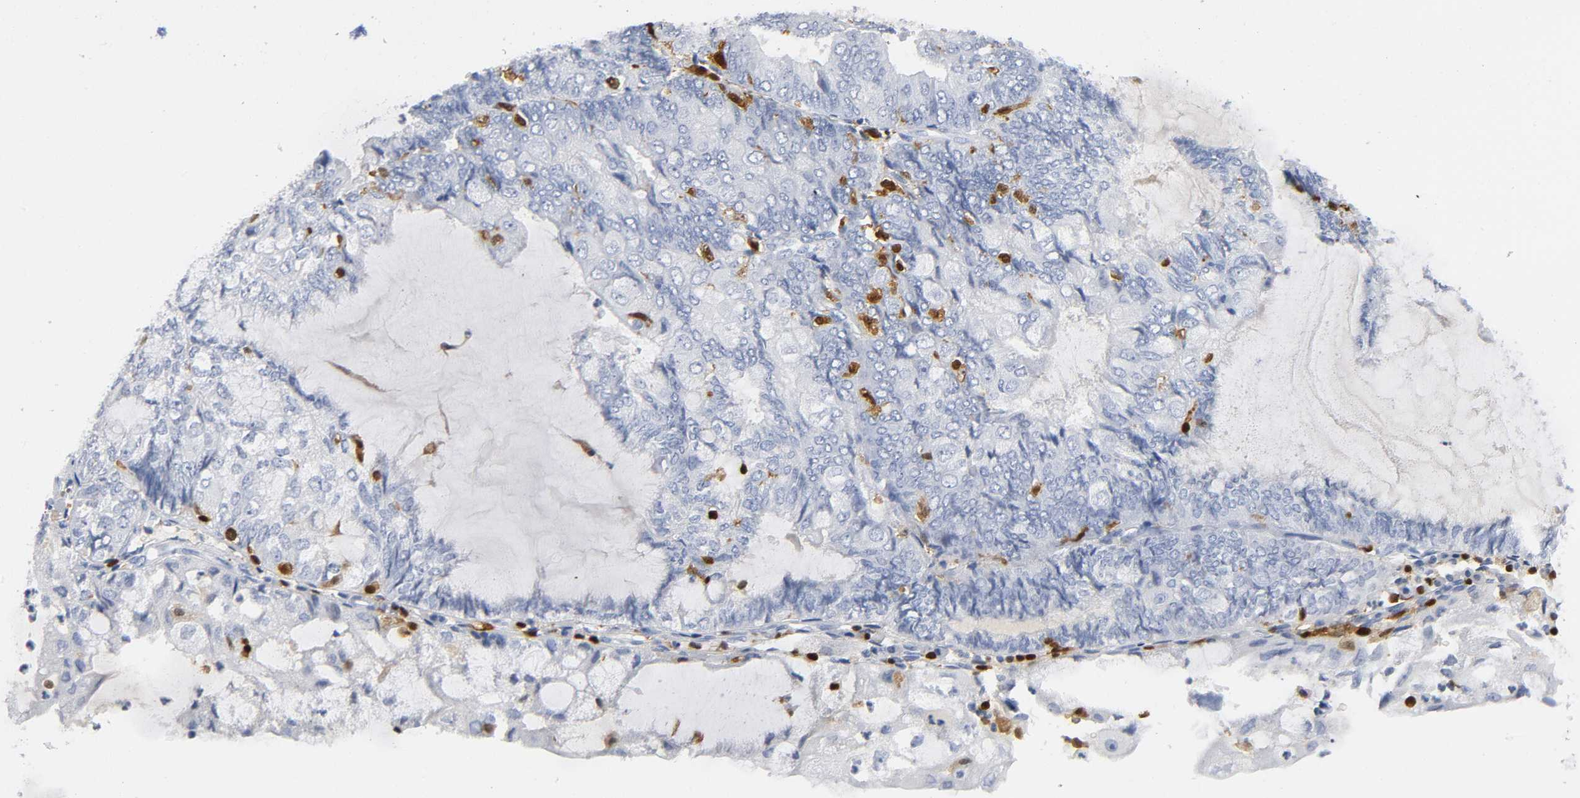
{"staining": {"intensity": "negative", "quantity": "none", "location": "none"}, "tissue": "endometrial cancer", "cell_type": "Tumor cells", "image_type": "cancer", "snomed": [{"axis": "morphology", "description": "Adenocarcinoma, NOS"}, {"axis": "topography", "description": "Endometrium"}], "caption": "The micrograph displays no significant positivity in tumor cells of endometrial cancer (adenocarcinoma). (DAB immunohistochemistry (IHC) visualized using brightfield microscopy, high magnification).", "gene": "DOK2", "patient": {"sex": "female", "age": 81}}